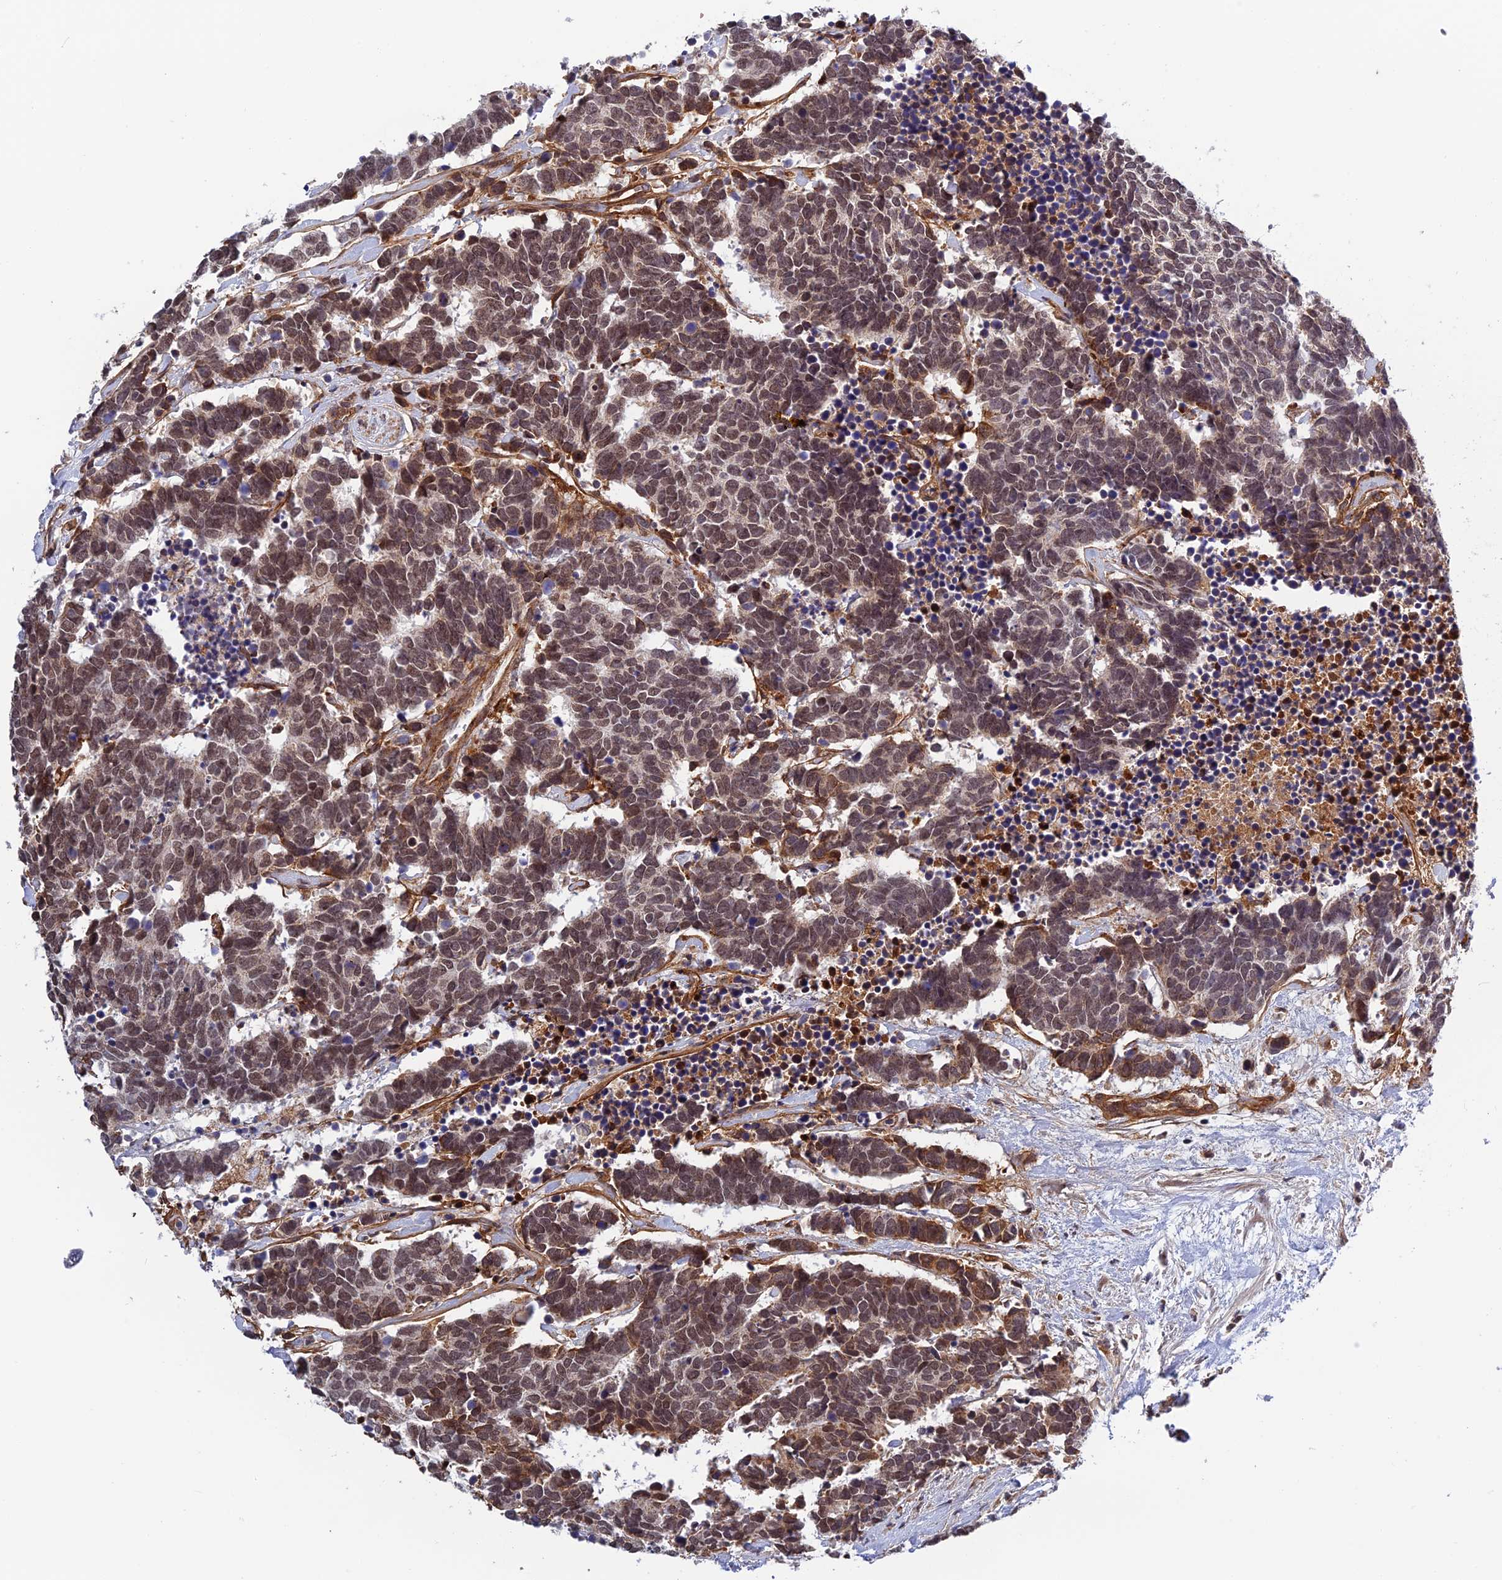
{"staining": {"intensity": "moderate", "quantity": ">75%", "location": "nuclear"}, "tissue": "carcinoid", "cell_type": "Tumor cells", "image_type": "cancer", "snomed": [{"axis": "morphology", "description": "Carcinoma, NOS"}, {"axis": "morphology", "description": "Carcinoid, malignant, NOS"}, {"axis": "topography", "description": "Urinary bladder"}], "caption": "This image shows carcinoma stained with immunohistochemistry (IHC) to label a protein in brown. The nuclear of tumor cells show moderate positivity for the protein. Nuclei are counter-stained blue.", "gene": "REXO1", "patient": {"sex": "male", "age": 57}}